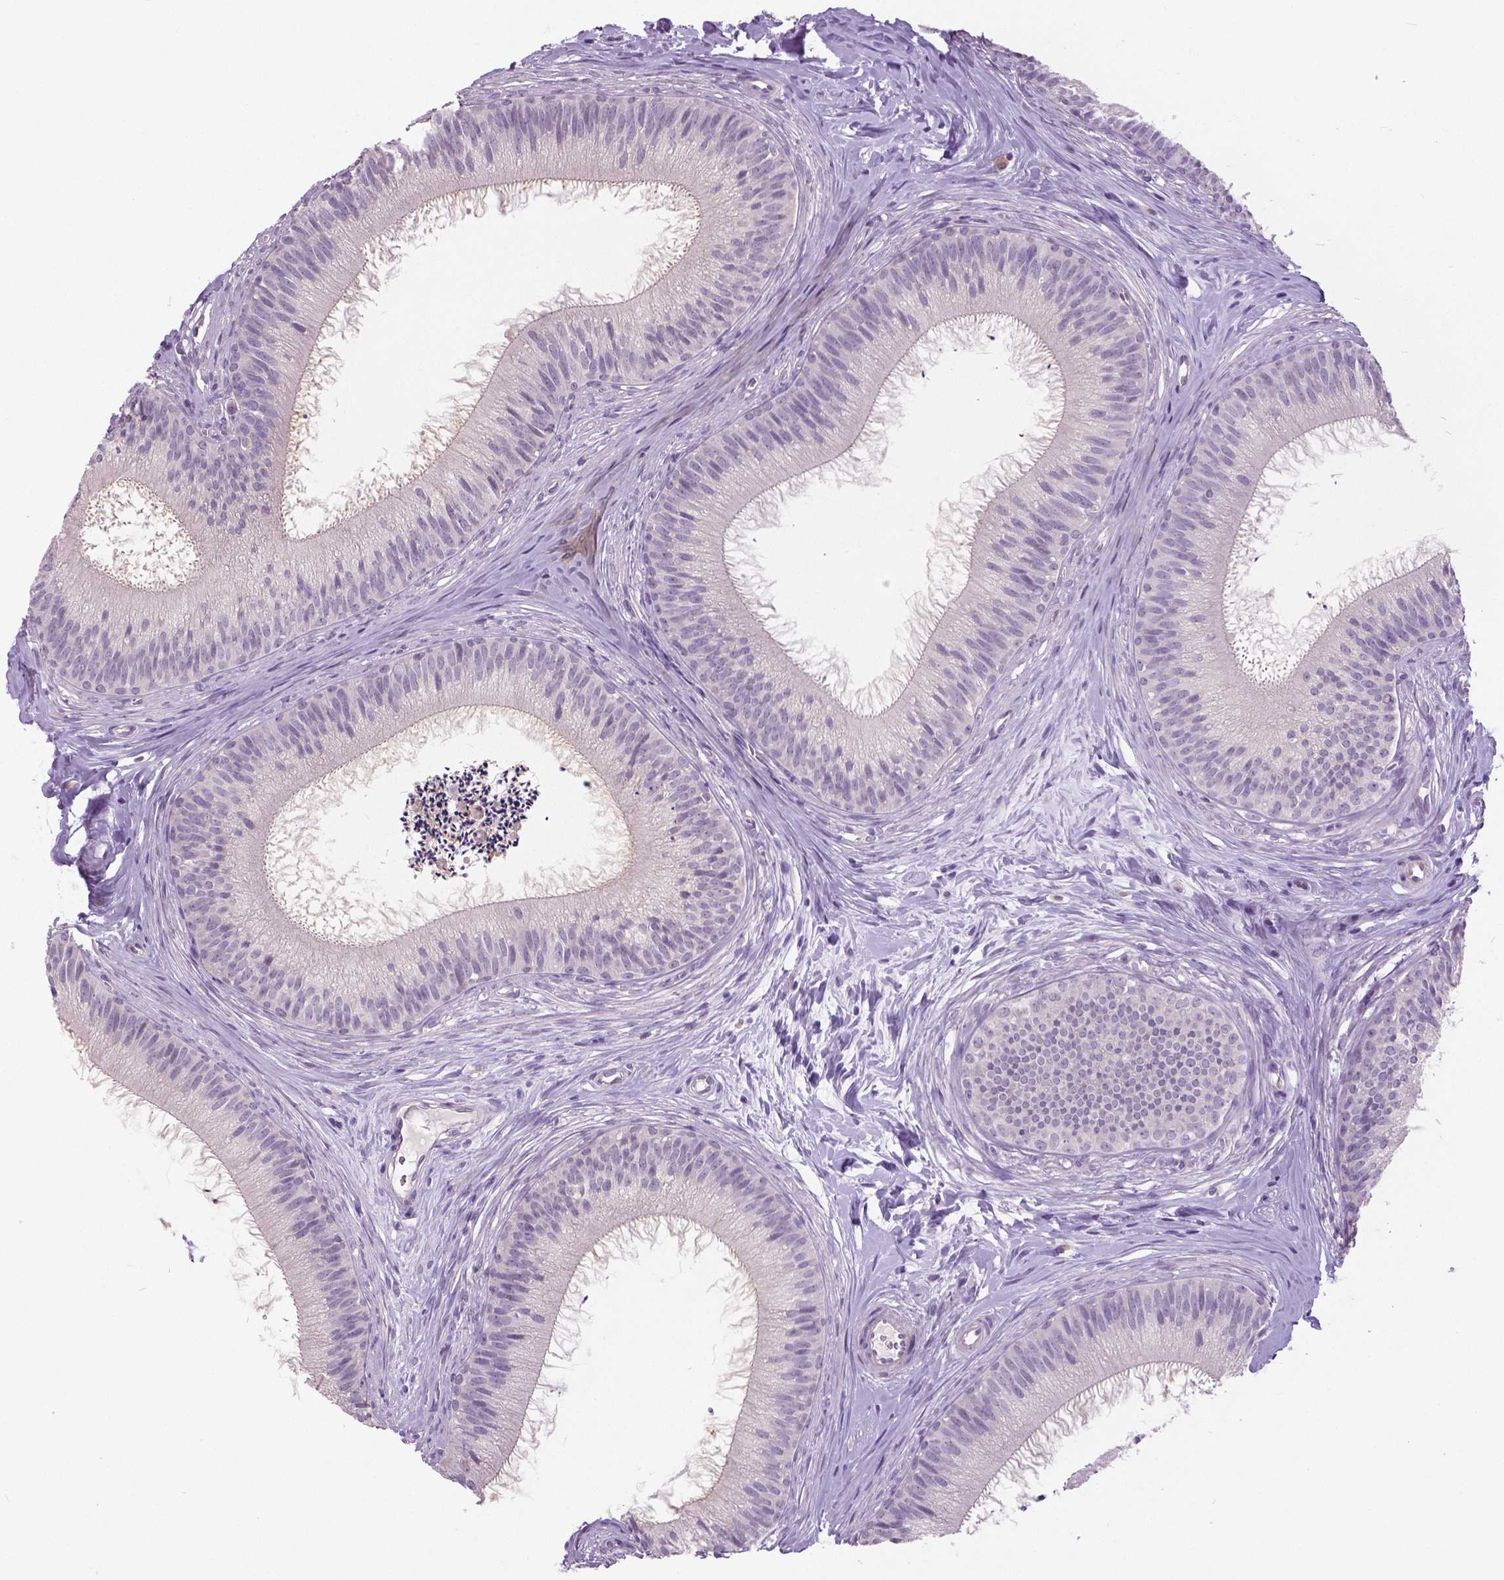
{"staining": {"intensity": "negative", "quantity": "none", "location": "none"}, "tissue": "epididymis", "cell_type": "Glandular cells", "image_type": "normal", "snomed": [{"axis": "morphology", "description": "Normal tissue, NOS"}, {"axis": "topography", "description": "Epididymis"}], "caption": "This is an immunohistochemistry image of benign human epididymis. There is no staining in glandular cells.", "gene": "FOXA1", "patient": {"sex": "male", "age": 24}}